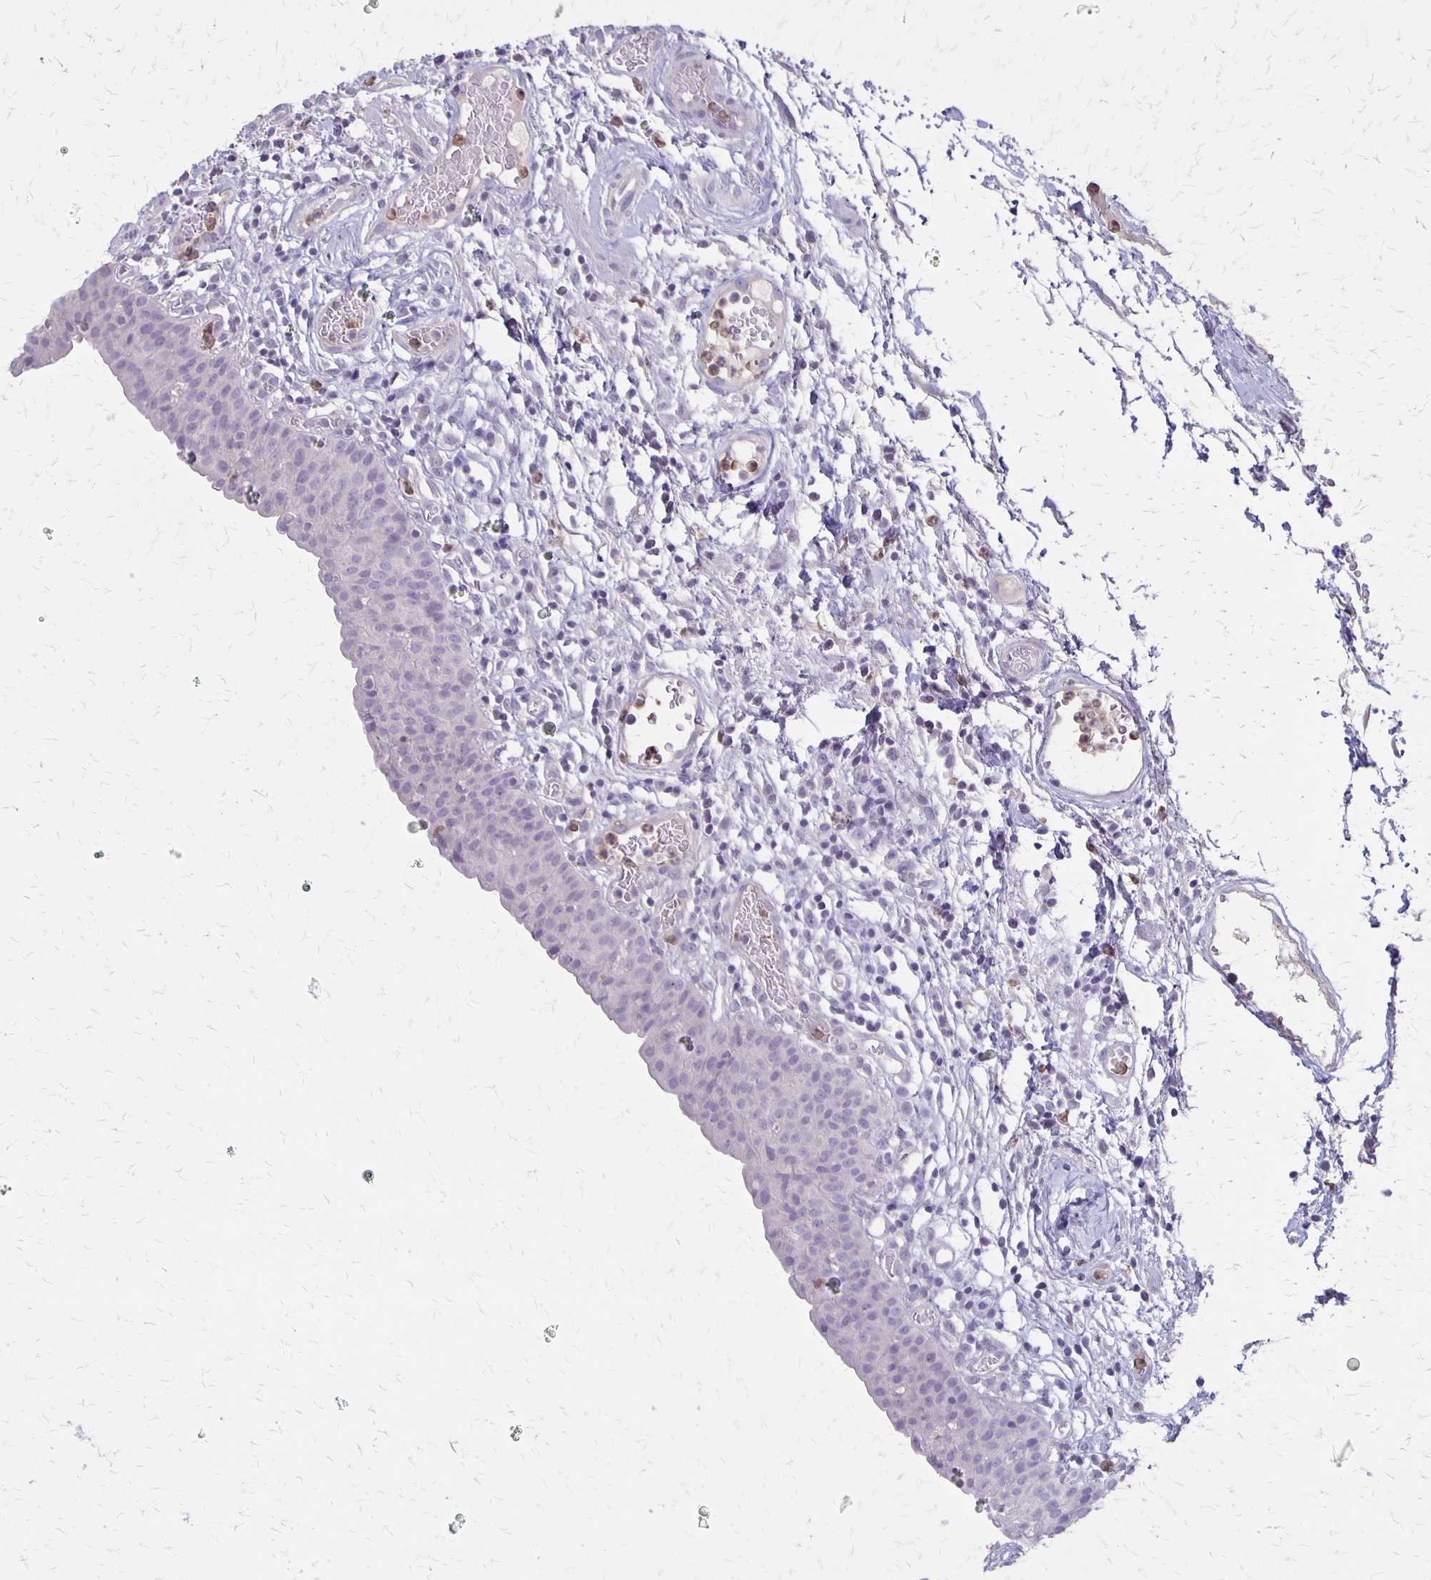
{"staining": {"intensity": "negative", "quantity": "none", "location": "none"}, "tissue": "urinary bladder", "cell_type": "Urothelial cells", "image_type": "normal", "snomed": [{"axis": "morphology", "description": "Normal tissue, NOS"}, {"axis": "morphology", "description": "Inflammation, NOS"}, {"axis": "topography", "description": "Urinary bladder"}], "caption": "This is an immunohistochemistry (IHC) histopathology image of unremarkable urinary bladder. There is no expression in urothelial cells.", "gene": "SEPTIN5", "patient": {"sex": "male", "age": 57}}